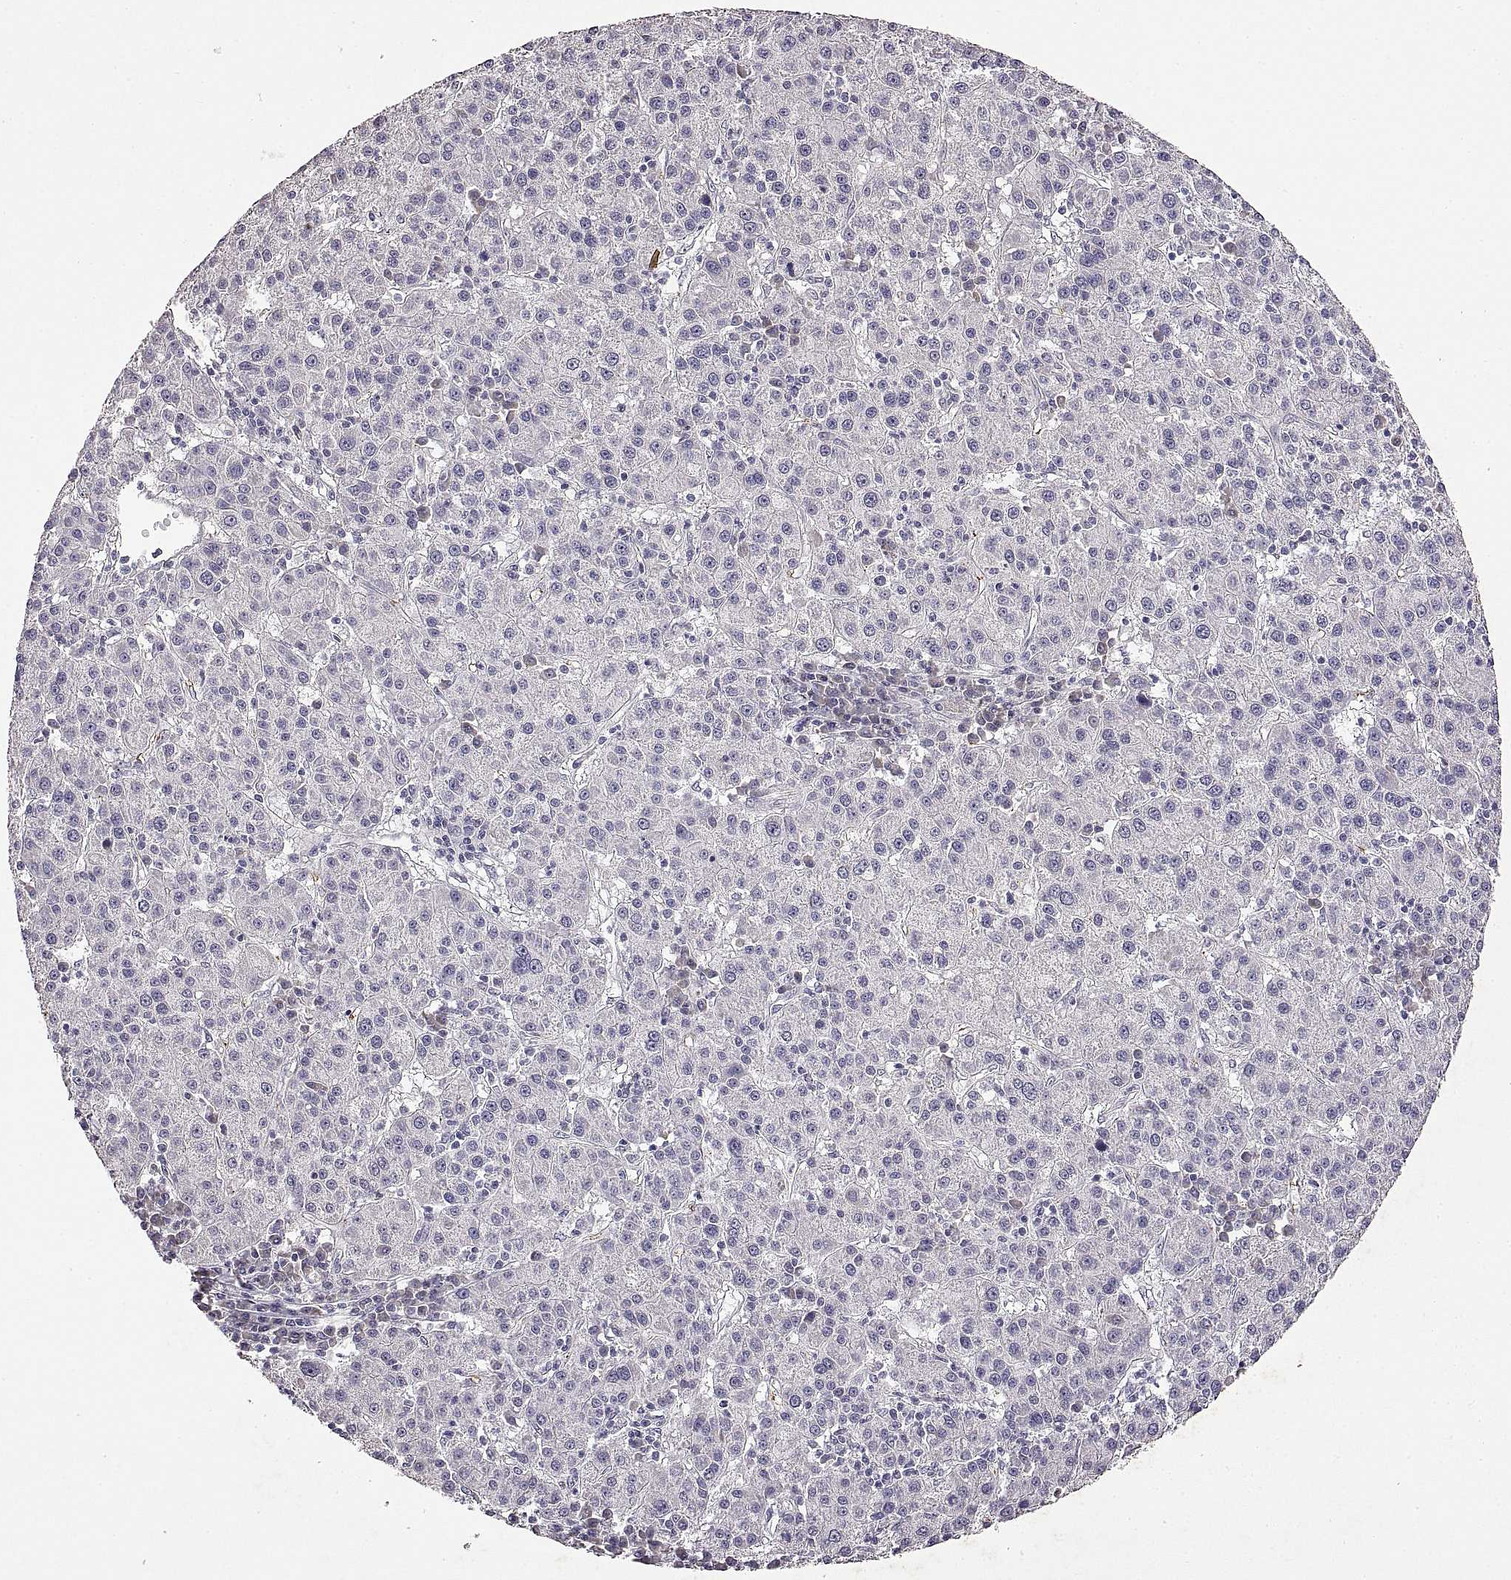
{"staining": {"intensity": "negative", "quantity": "none", "location": "none"}, "tissue": "liver cancer", "cell_type": "Tumor cells", "image_type": "cancer", "snomed": [{"axis": "morphology", "description": "Carcinoma, Hepatocellular, NOS"}, {"axis": "topography", "description": "Liver"}], "caption": "The image displays no staining of tumor cells in liver cancer.", "gene": "DEFB136", "patient": {"sex": "female", "age": 60}}